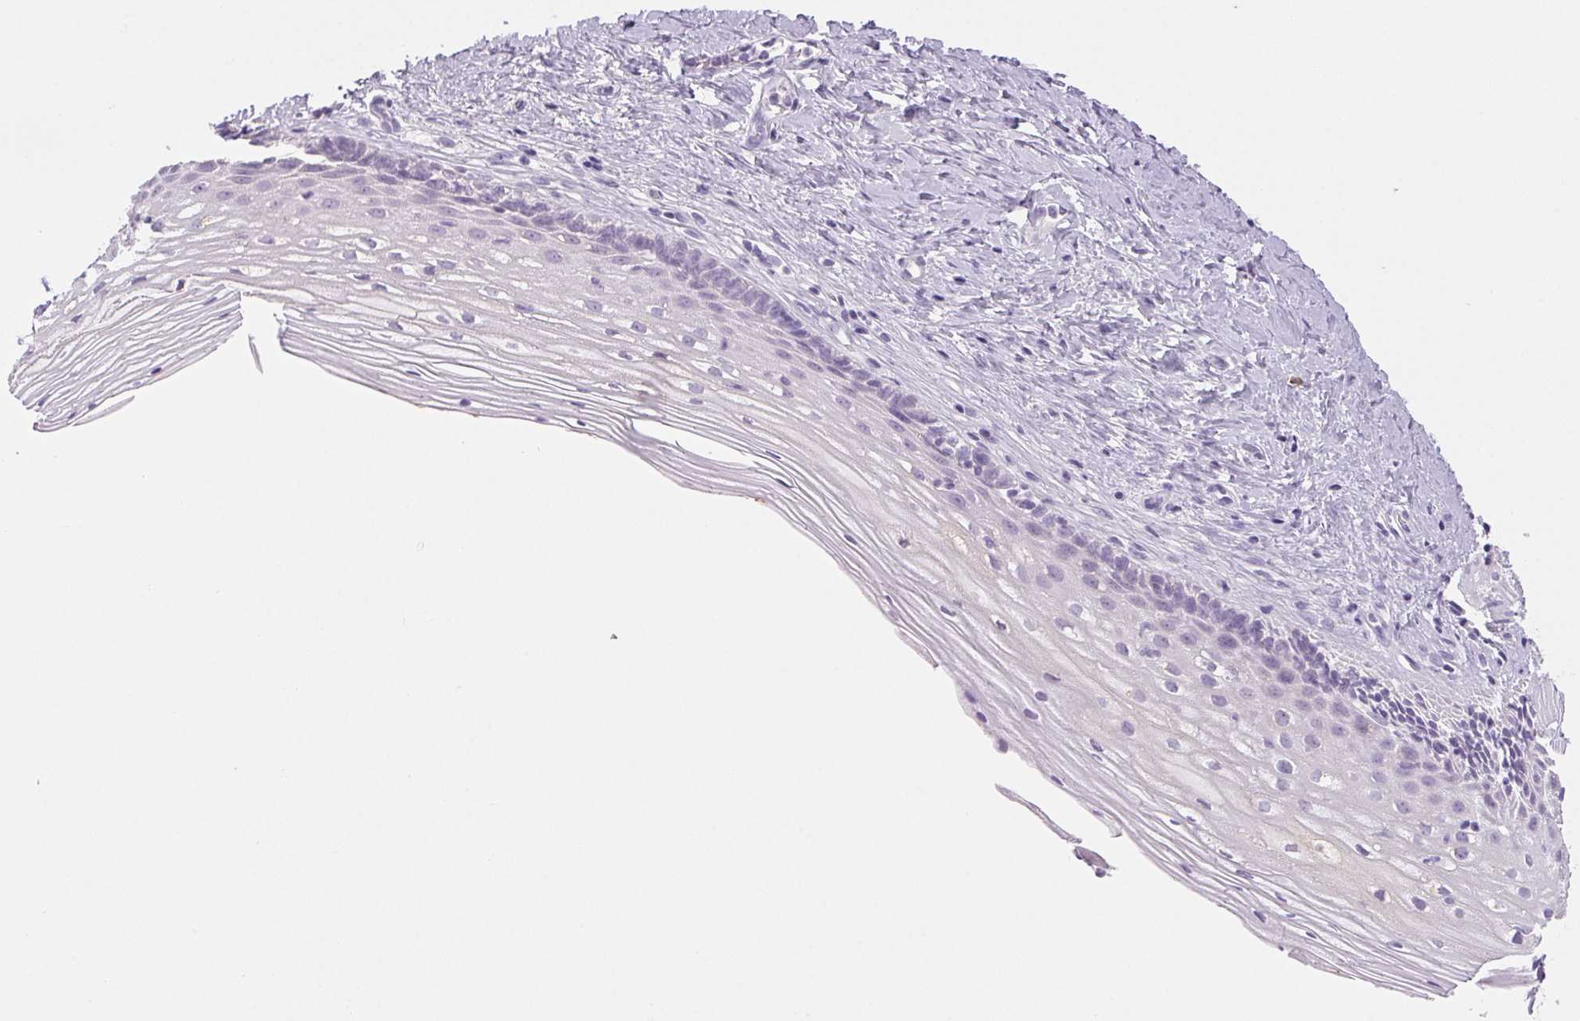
{"staining": {"intensity": "negative", "quantity": "none", "location": "none"}, "tissue": "vagina", "cell_type": "Squamous epithelial cells", "image_type": "normal", "snomed": [{"axis": "morphology", "description": "Normal tissue, NOS"}, {"axis": "topography", "description": "Vagina"}], "caption": "High magnification brightfield microscopy of benign vagina stained with DAB (brown) and counterstained with hematoxylin (blue): squamous epithelial cells show no significant staining.", "gene": "IFIT1B", "patient": {"sex": "female", "age": 45}}